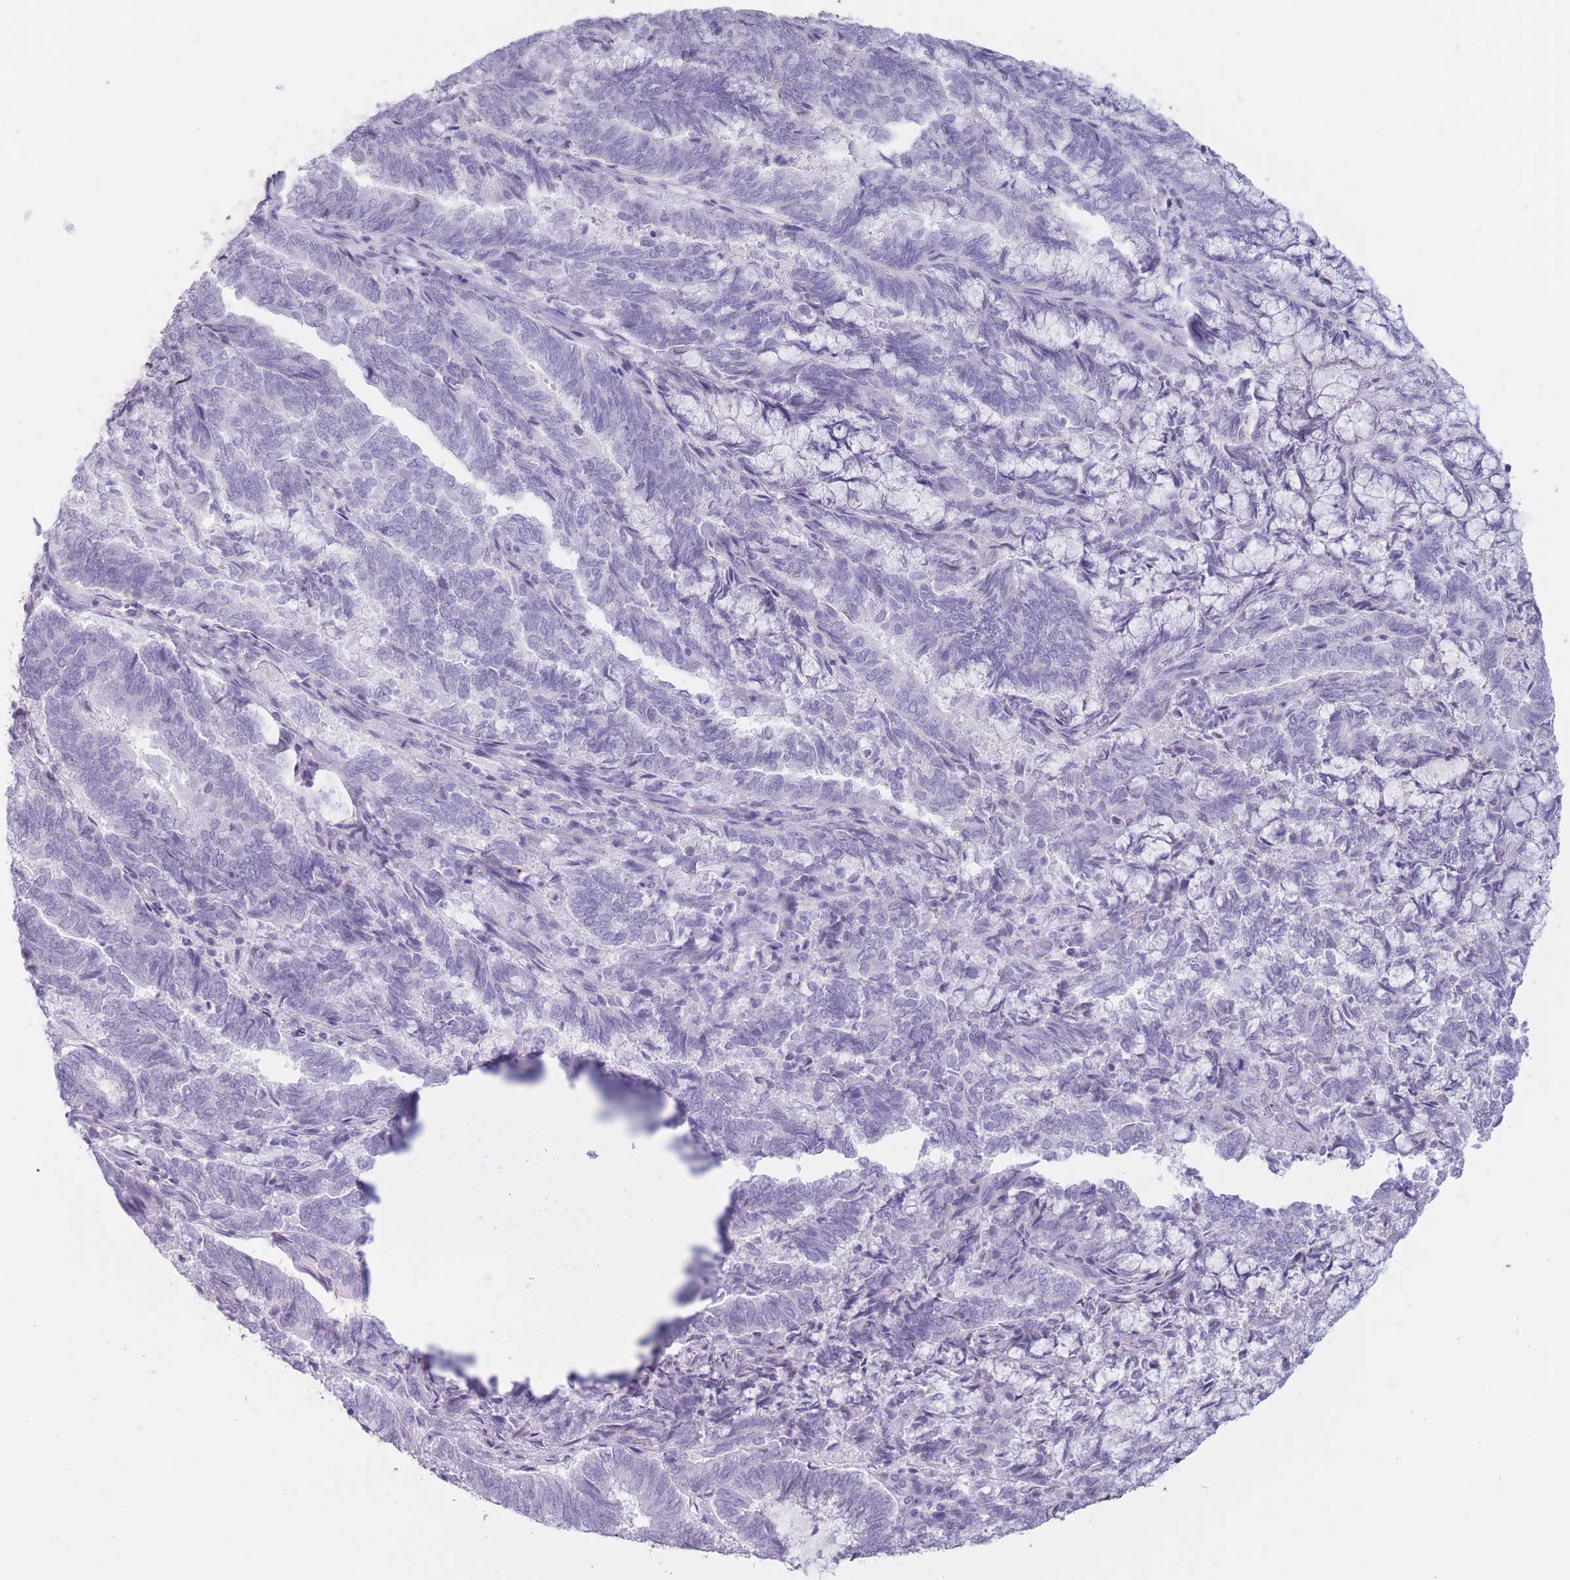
{"staining": {"intensity": "negative", "quantity": "none", "location": "none"}, "tissue": "endometrial cancer", "cell_type": "Tumor cells", "image_type": "cancer", "snomed": [{"axis": "morphology", "description": "Adenocarcinoma, NOS"}, {"axis": "topography", "description": "Endometrium"}], "caption": "High power microscopy micrograph of an immunohistochemistry (IHC) photomicrograph of endometrial adenocarcinoma, revealing no significant expression in tumor cells.", "gene": "PNMA3", "patient": {"sex": "female", "age": 80}}